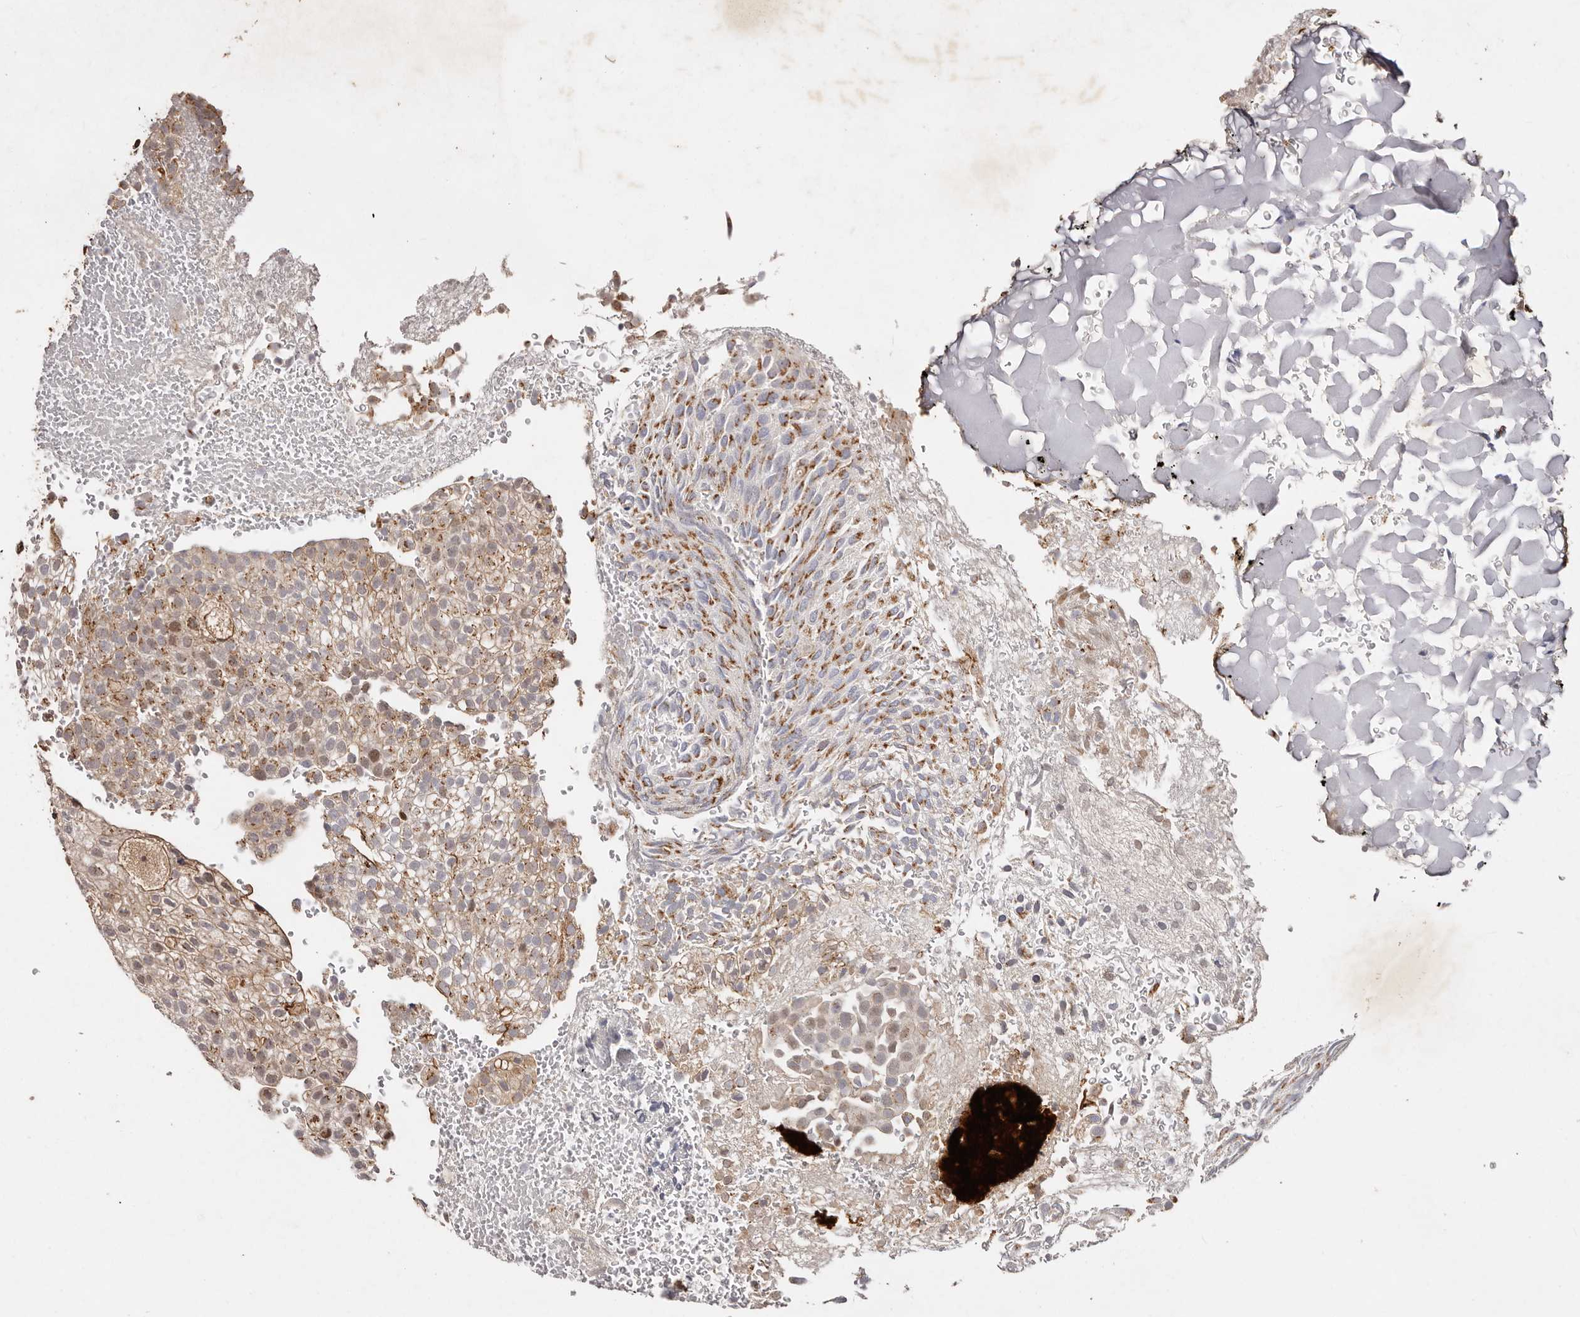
{"staining": {"intensity": "moderate", "quantity": "<25%", "location": "cytoplasmic/membranous"}, "tissue": "urothelial cancer", "cell_type": "Tumor cells", "image_type": "cancer", "snomed": [{"axis": "morphology", "description": "Urothelial carcinoma, Low grade"}, {"axis": "topography", "description": "Urinary bladder"}], "caption": "Tumor cells reveal low levels of moderate cytoplasmic/membranous staining in about <25% of cells in urothelial carcinoma (low-grade).", "gene": "KLF7", "patient": {"sex": "male", "age": 78}}